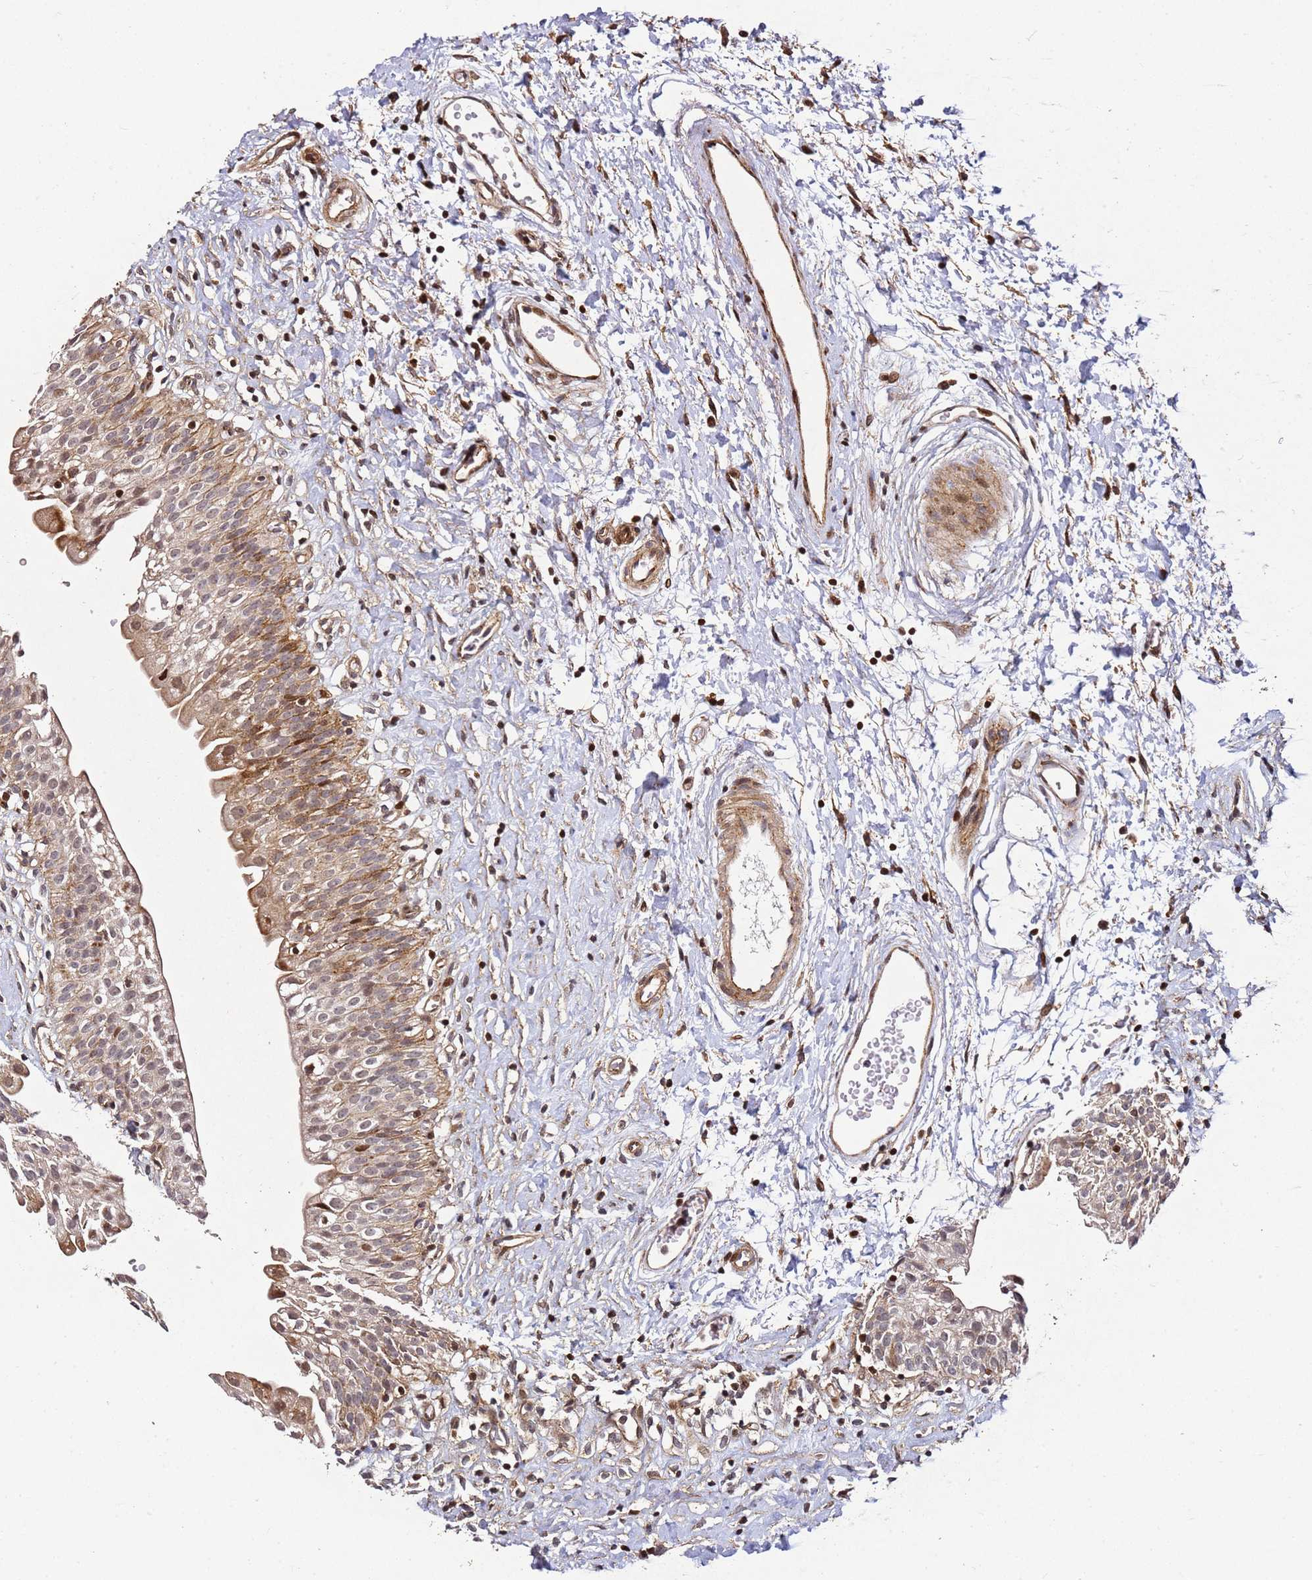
{"staining": {"intensity": "moderate", "quantity": ">75%", "location": "cytoplasmic/membranous,nuclear"}, "tissue": "urinary bladder", "cell_type": "Urothelial cells", "image_type": "normal", "snomed": [{"axis": "morphology", "description": "Normal tissue, NOS"}, {"axis": "topography", "description": "Urinary bladder"}], "caption": "Urothelial cells show moderate cytoplasmic/membranous,nuclear positivity in about >75% of cells in normal urinary bladder.", "gene": "ZNF296", "patient": {"sex": "male", "age": 51}}